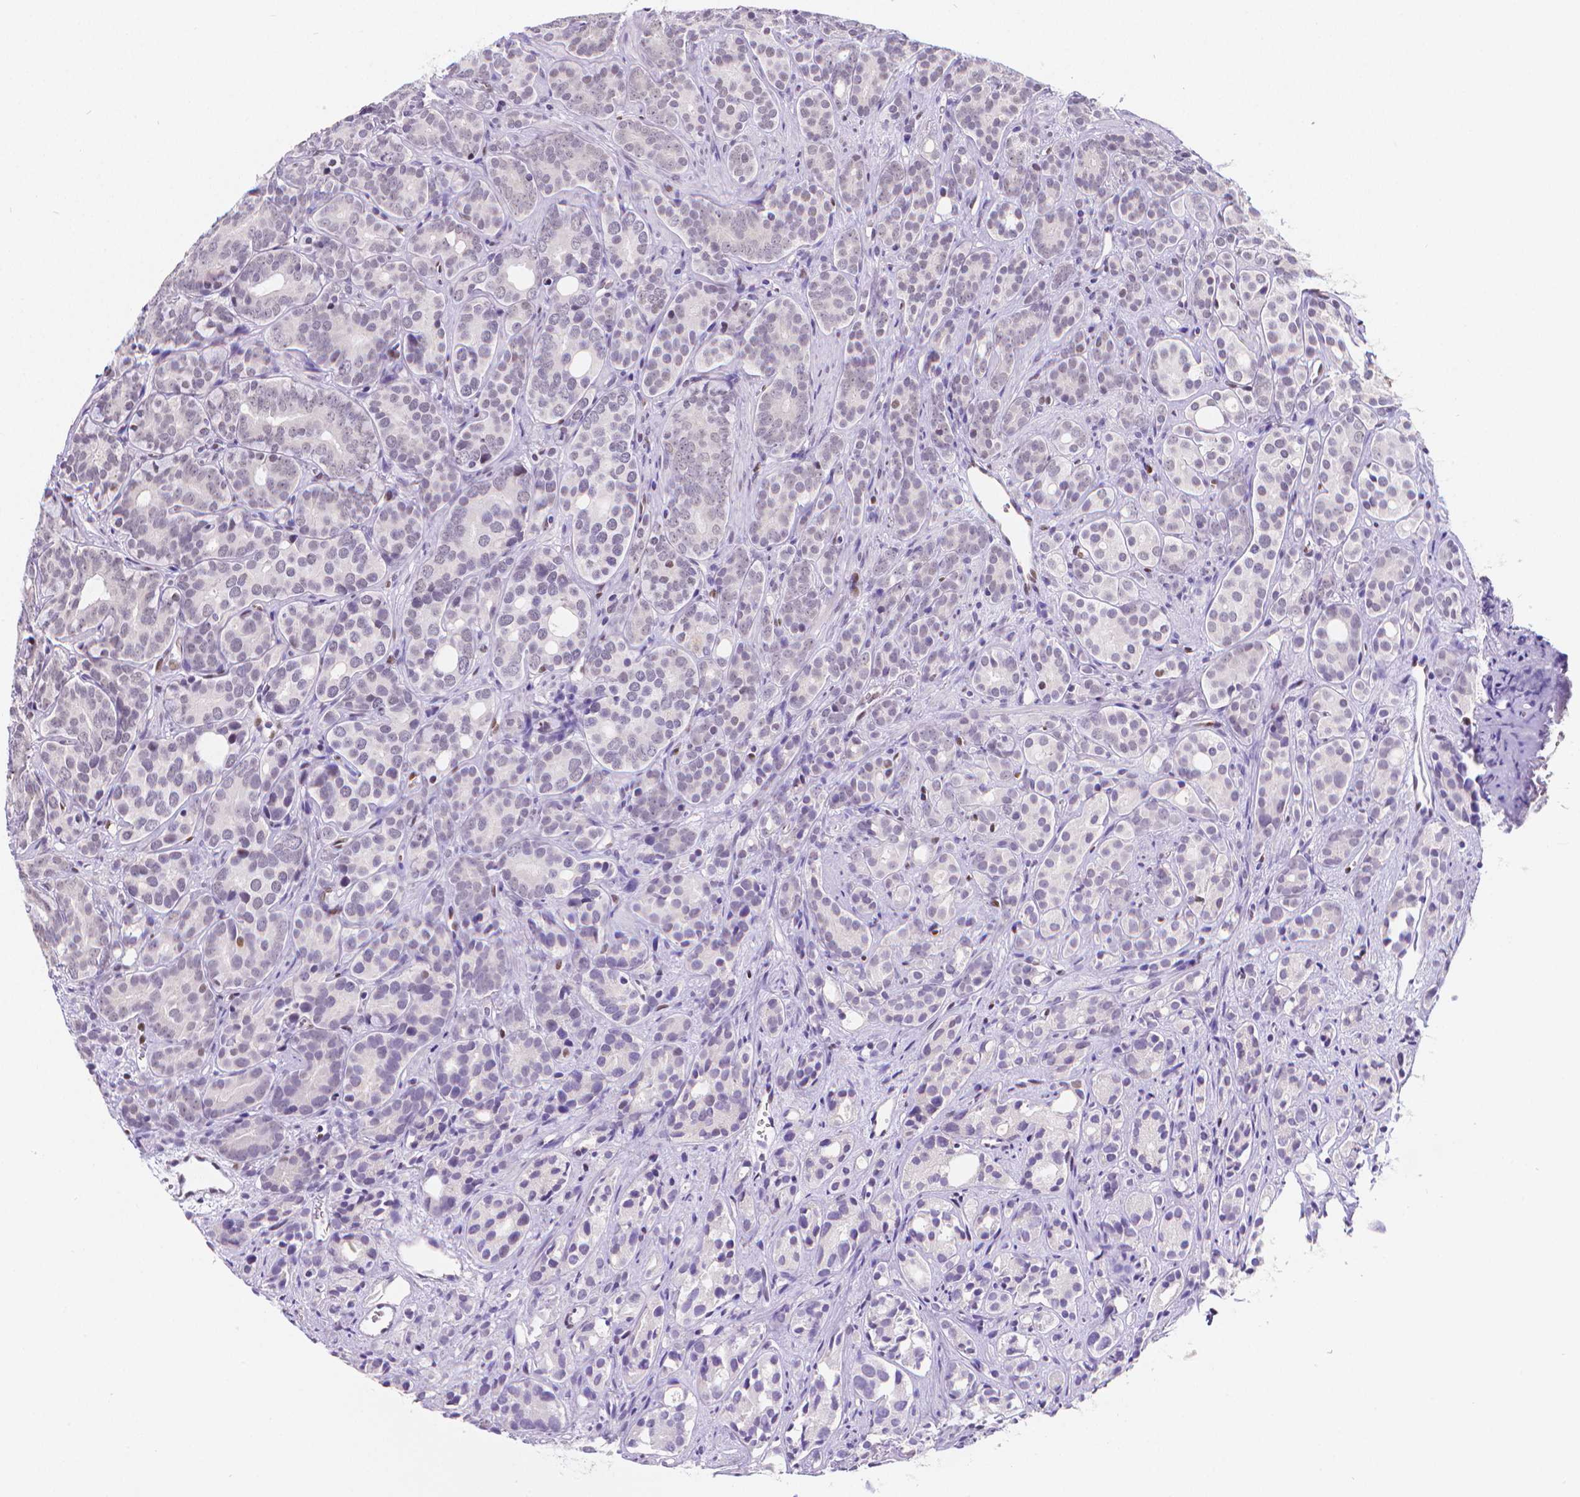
{"staining": {"intensity": "negative", "quantity": "none", "location": "none"}, "tissue": "prostate cancer", "cell_type": "Tumor cells", "image_type": "cancer", "snomed": [{"axis": "morphology", "description": "Adenocarcinoma, High grade"}, {"axis": "topography", "description": "Prostate"}], "caption": "A histopathology image of human prostate cancer is negative for staining in tumor cells. Nuclei are stained in blue.", "gene": "MEF2C", "patient": {"sex": "male", "age": 84}}